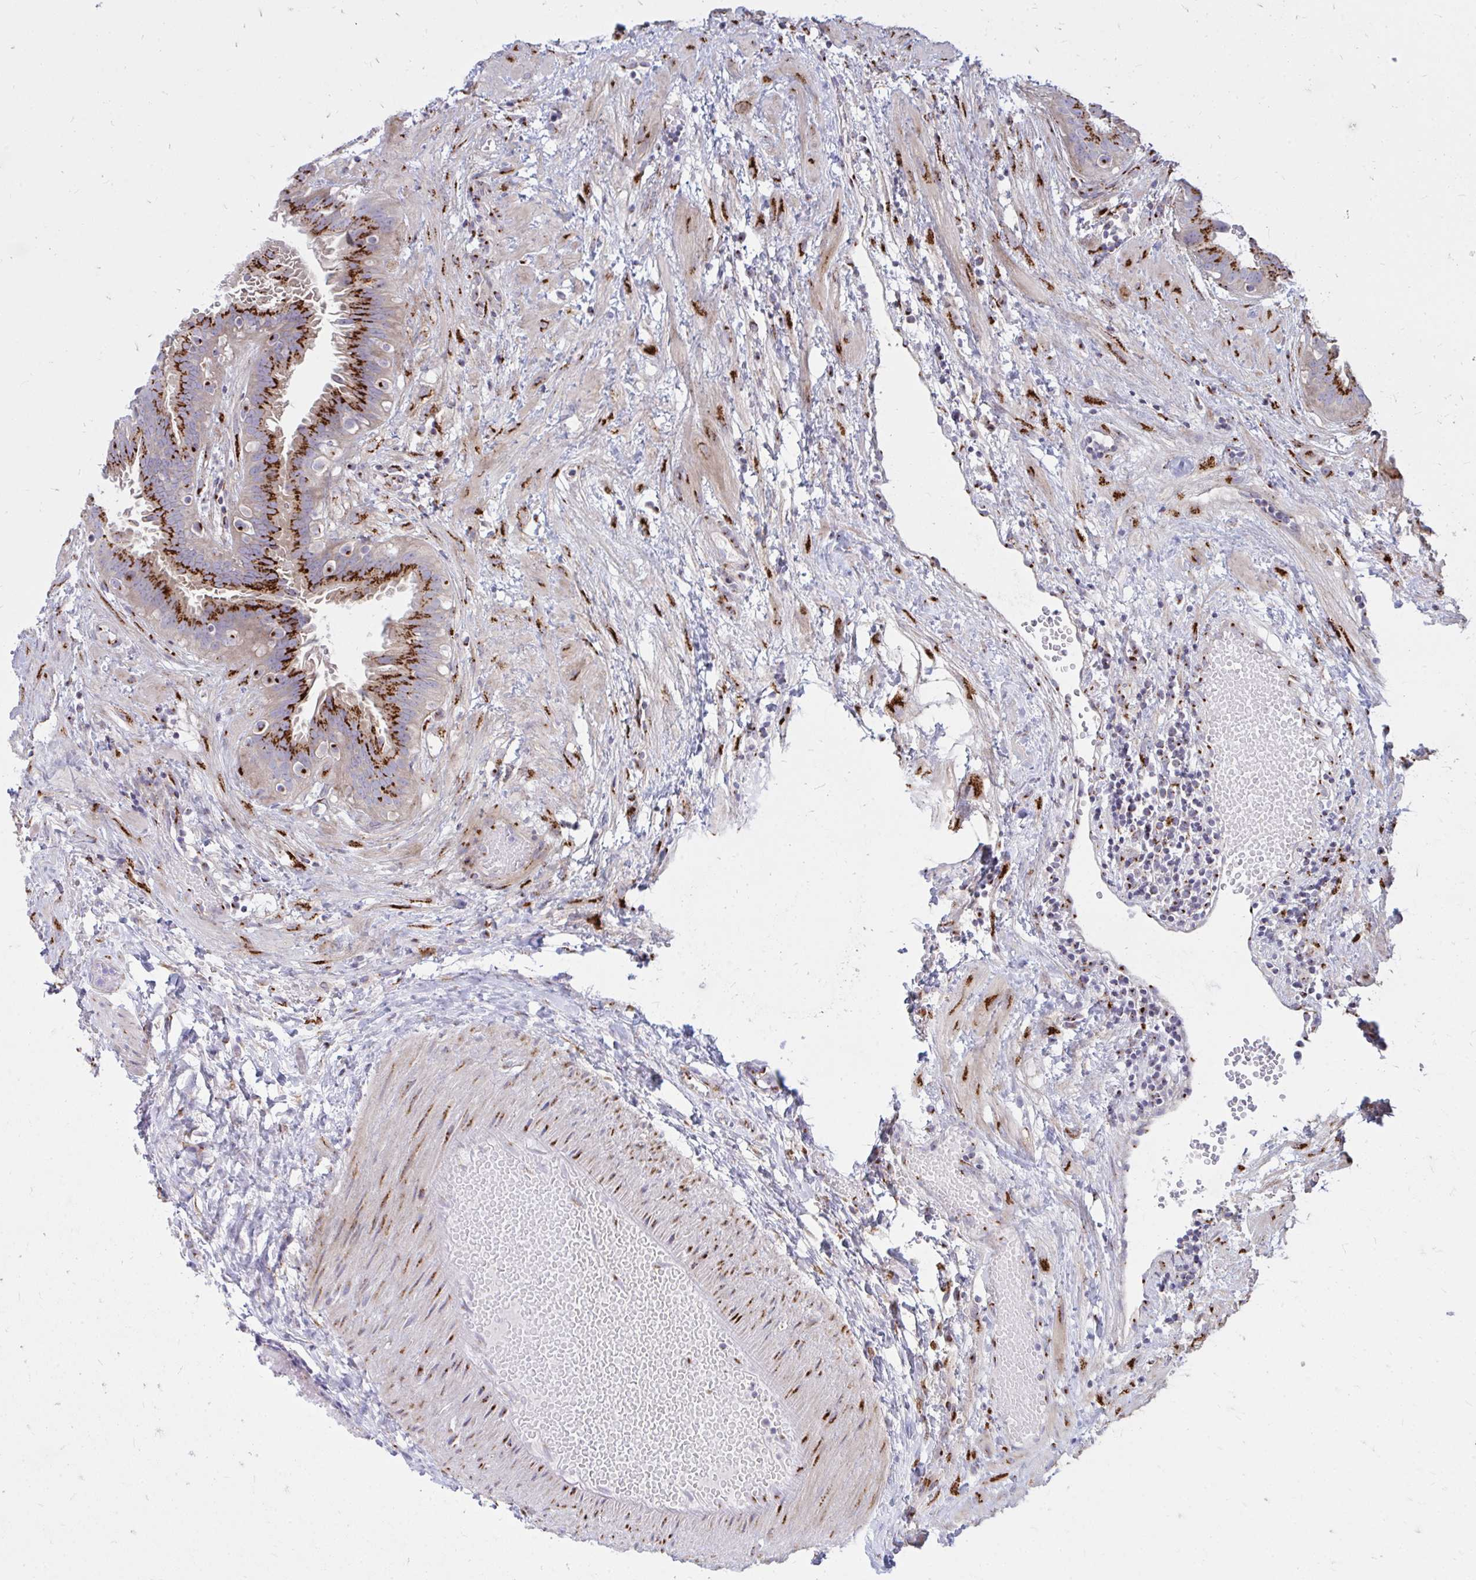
{"staining": {"intensity": "strong", "quantity": "25%-75%", "location": "cytoplasmic/membranous"}, "tissue": "fallopian tube", "cell_type": "Glandular cells", "image_type": "normal", "snomed": [{"axis": "morphology", "description": "Normal tissue, NOS"}, {"axis": "topography", "description": "Fallopian tube"}], "caption": "Fallopian tube stained with immunohistochemistry exhibits strong cytoplasmic/membranous staining in approximately 25%-75% of glandular cells.", "gene": "RAB6A", "patient": {"sex": "female", "age": 37}}